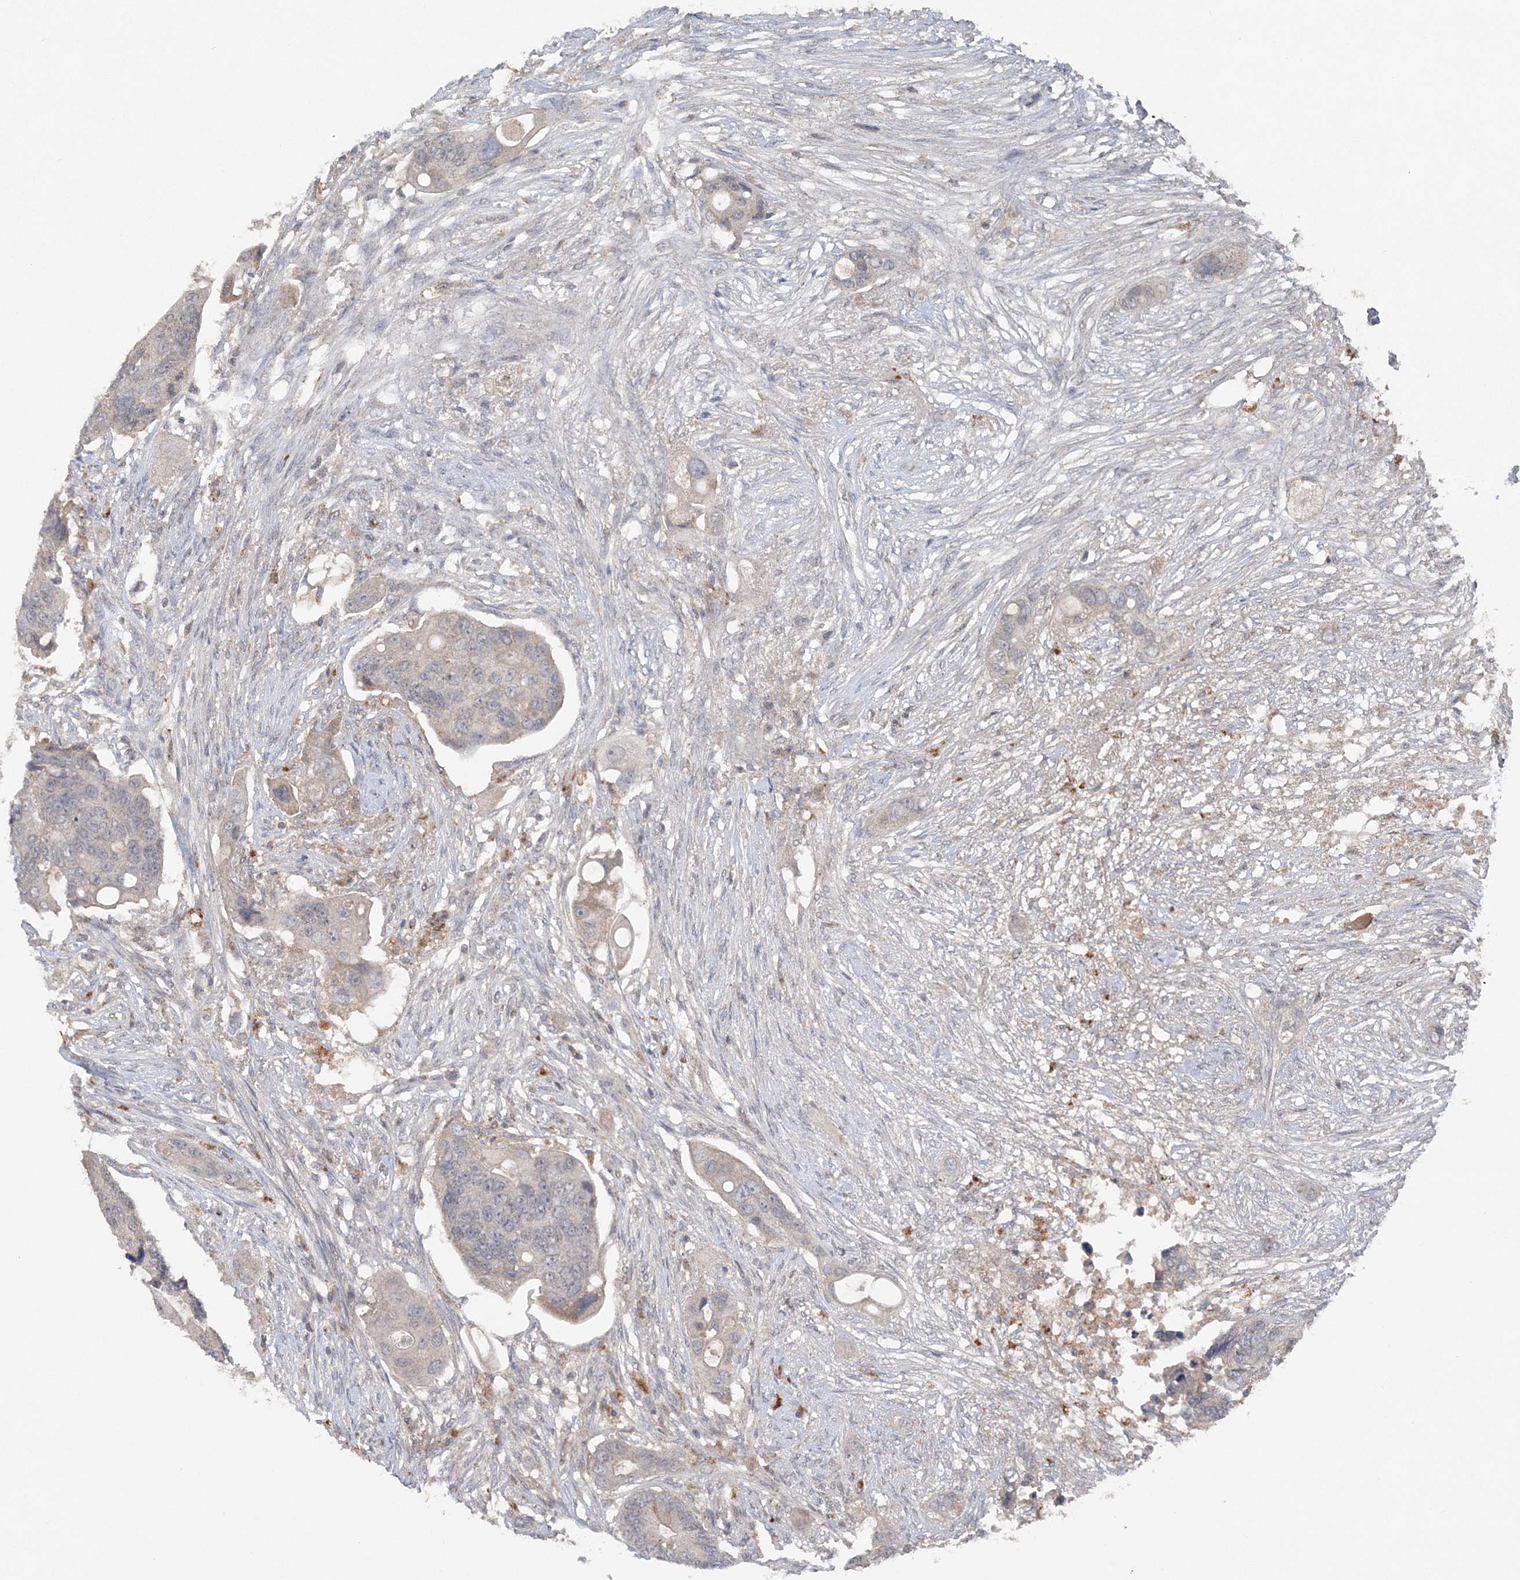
{"staining": {"intensity": "weak", "quantity": "<25%", "location": "cytoplasmic/membranous"}, "tissue": "colorectal cancer", "cell_type": "Tumor cells", "image_type": "cancer", "snomed": [{"axis": "morphology", "description": "Adenocarcinoma, NOS"}, {"axis": "topography", "description": "Colon"}], "caption": "Colorectal cancer (adenocarcinoma) was stained to show a protein in brown. There is no significant staining in tumor cells. (Stains: DAB (3,3'-diaminobenzidine) immunohistochemistry (IHC) with hematoxylin counter stain, Microscopy: brightfield microscopy at high magnification).", "gene": "C1RL", "patient": {"sex": "female", "age": 57}}